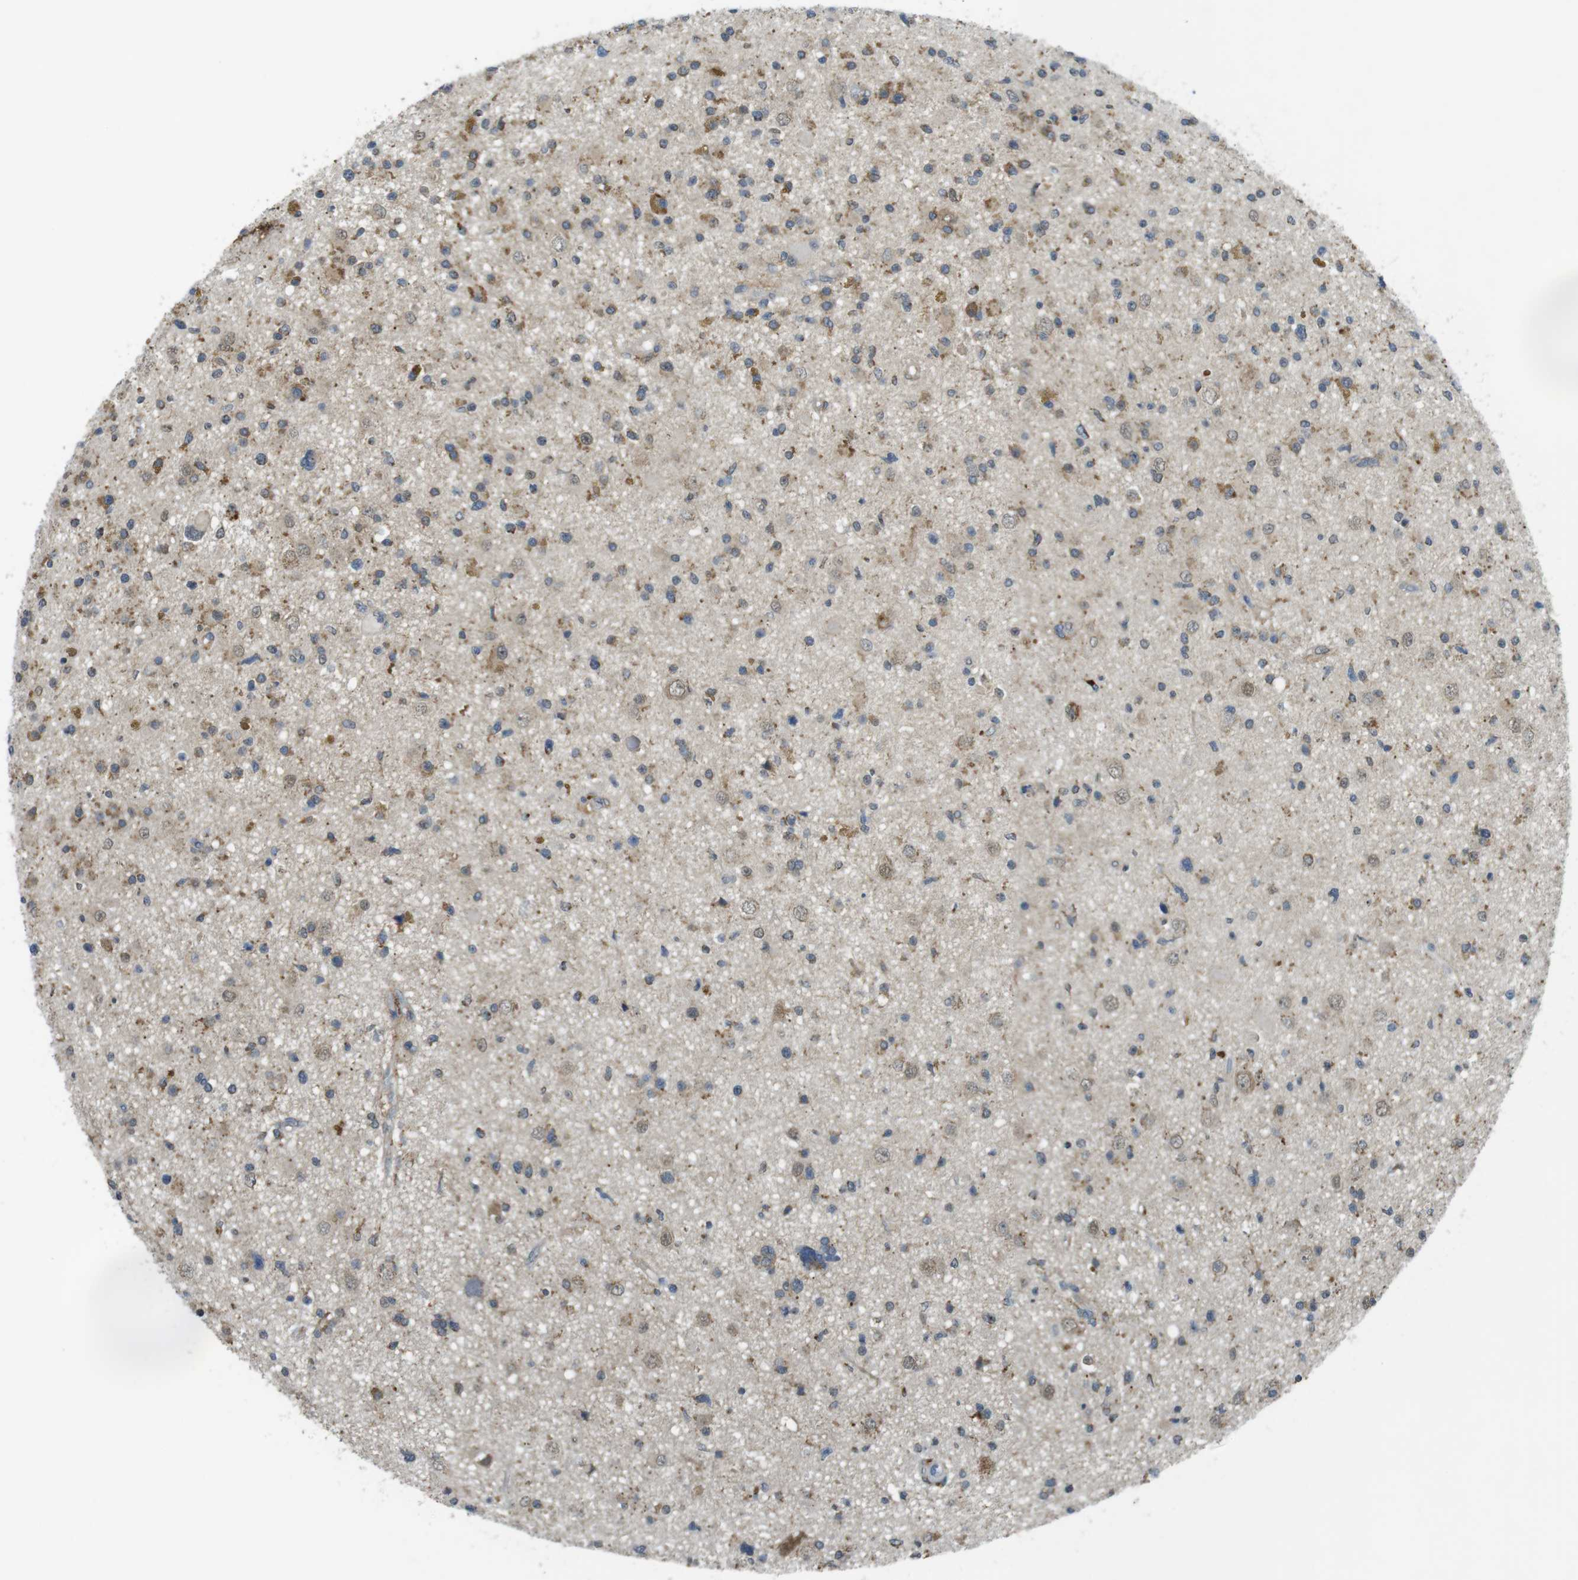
{"staining": {"intensity": "moderate", "quantity": ">75%", "location": "cytoplasmic/membranous"}, "tissue": "glioma", "cell_type": "Tumor cells", "image_type": "cancer", "snomed": [{"axis": "morphology", "description": "Glioma, malignant, High grade"}, {"axis": "topography", "description": "Brain"}], "caption": "High-power microscopy captured an immunohistochemistry micrograph of malignant glioma (high-grade), revealing moderate cytoplasmic/membranous expression in about >75% of tumor cells.", "gene": "BRI3BP", "patient": {"sex": "male", "age": 33}}